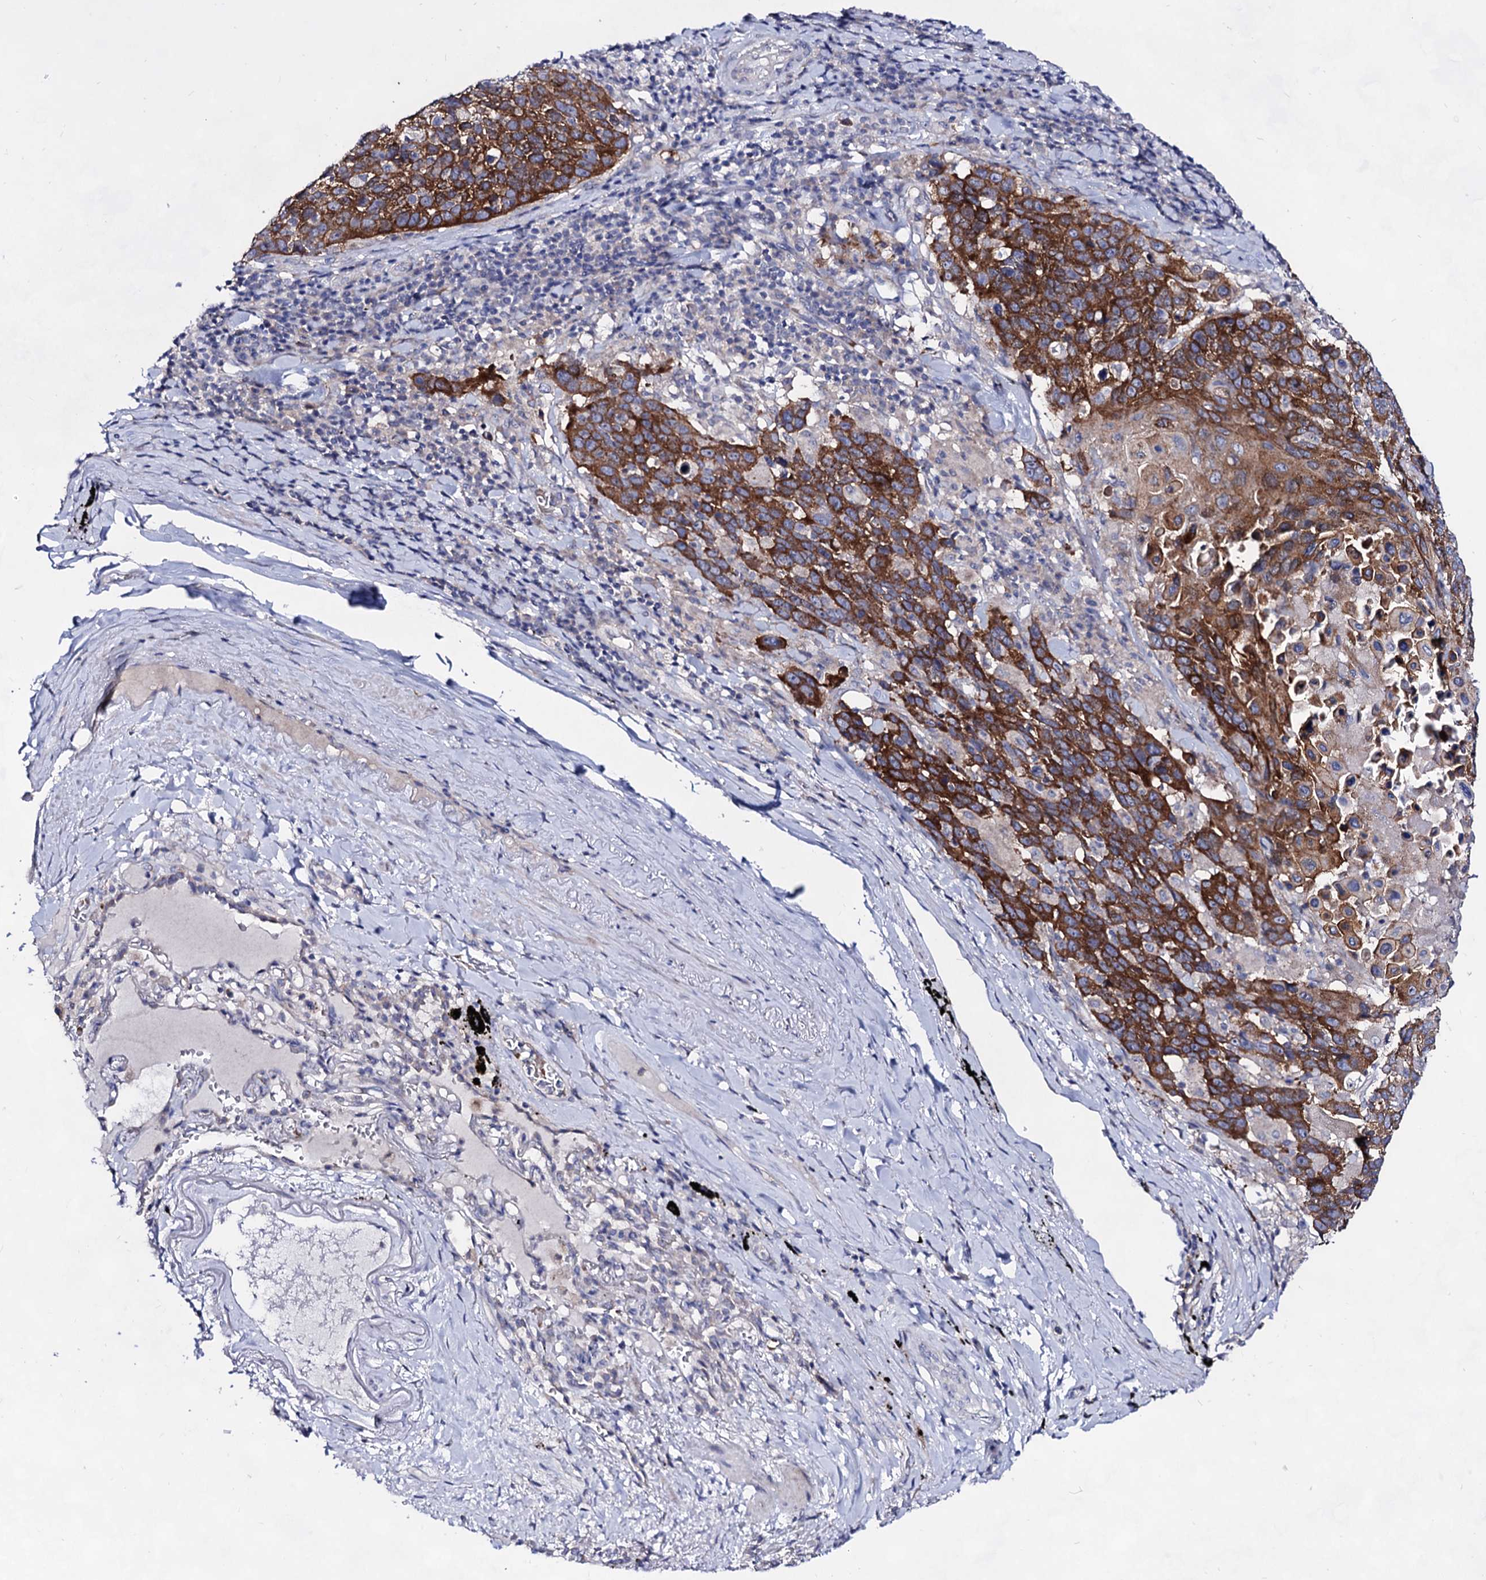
{"staining": {"intensity": "strong", "quantity": ">75%", "location": "cytoplasmic/membranous"}, "tissue": "lung cancer", "cell_type": "Tumor cells", "image_type": "cancer", "snomed": [{"axis": "morphology", "description": "Squamous cell carcinoma, NOS"}, {"axis": "topography", "description": "Lung"}], "caption": "Protein staining of lung cancer tissue reveals strong cytoplasmic/membranous expression in approximately >75% of tumor cells.", "gene": "PLIN1", "patient": {"sex": "male", "age": 66}}